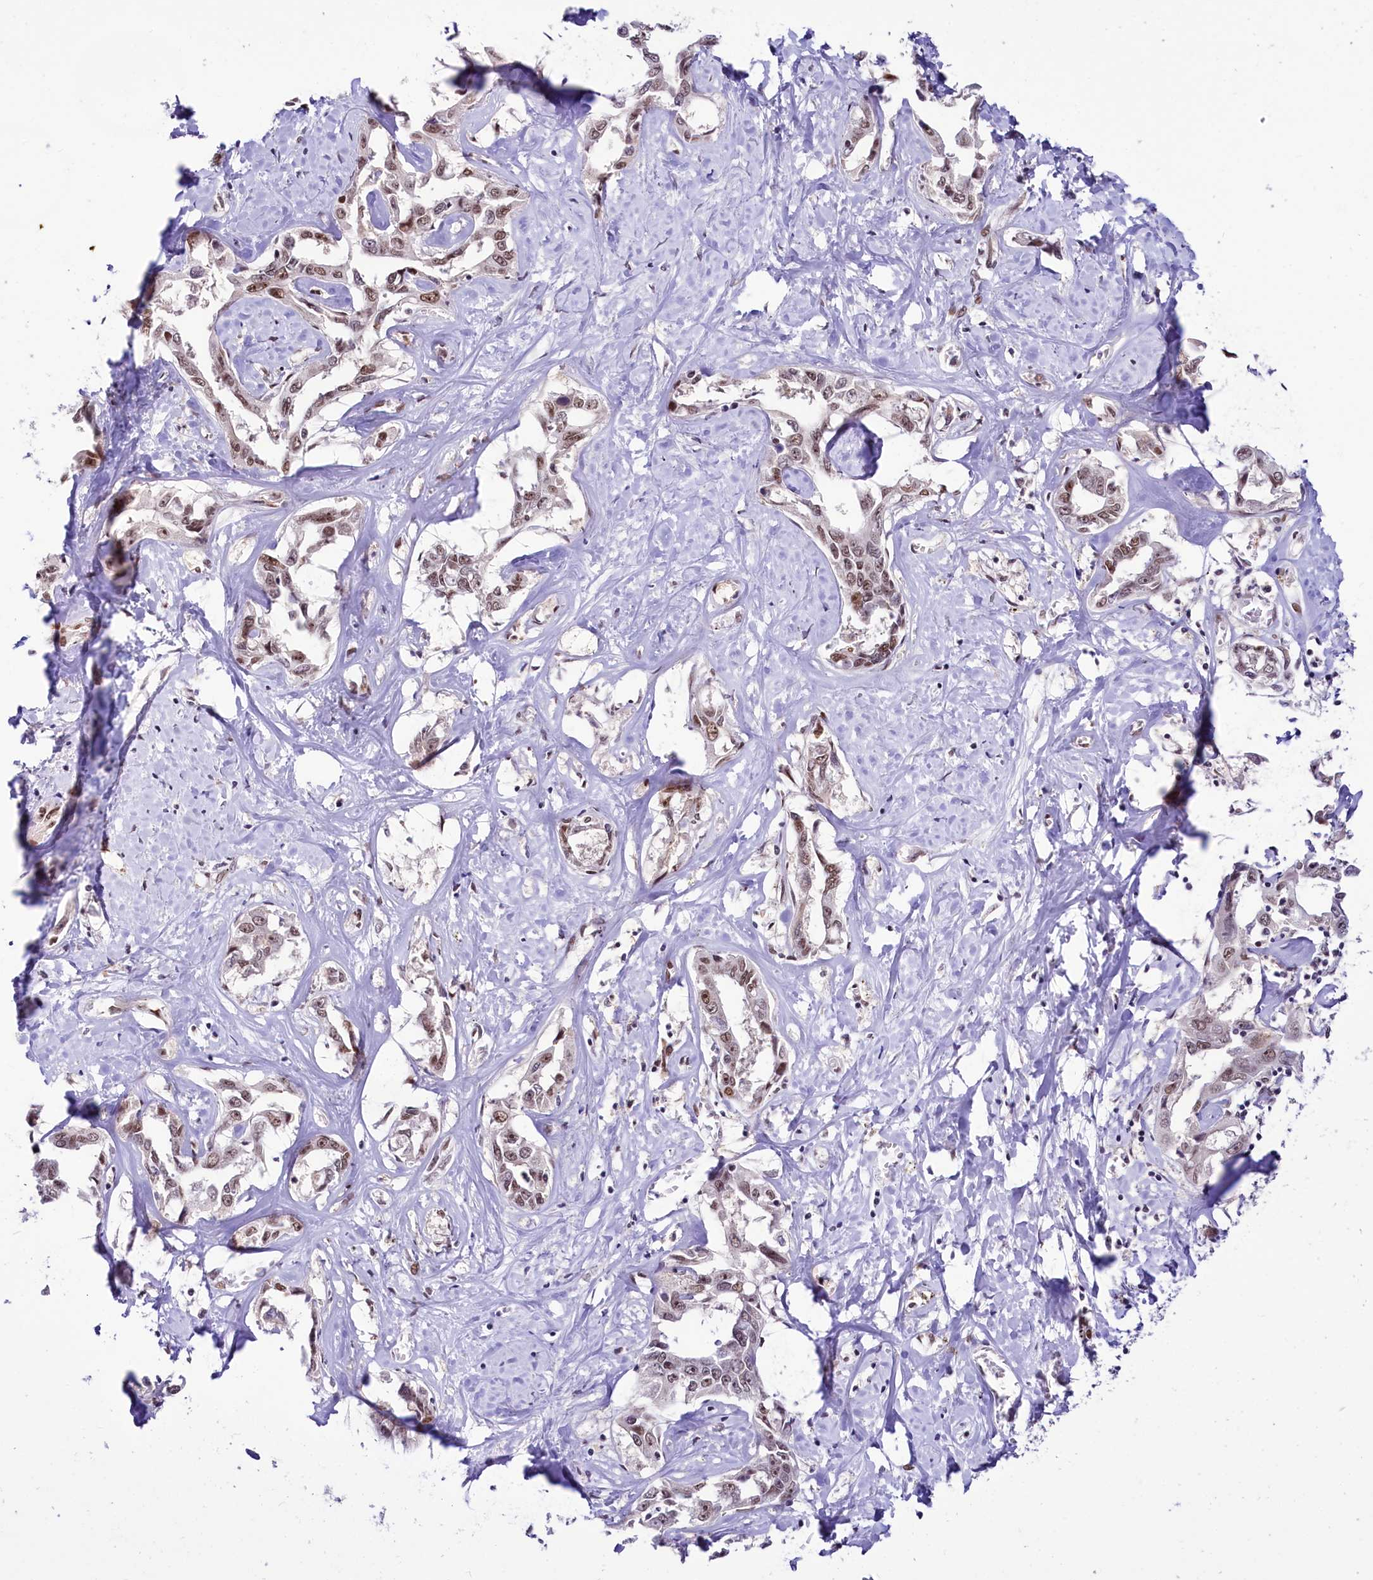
{"staining": {"intensity": "moderate", "quantity": ">75%", "location": "nuclear"}, "tissue": "liver cancer", "cell_type": "Tumor cells", "image_type": "cancer", "snomed": [{"axis": "morphology", "description": "Cholangiocarcinoma"}, {"axis": "topography", "description": "Liver"}], "caption": "Immunohistochemical staining of cholangiocarcinoma (liver) shows moderate nuclear protein positivity in approximately >75% of tumor cells.", "gene": "SCAF11", "patient": {"sex": "male", "age": 59}}